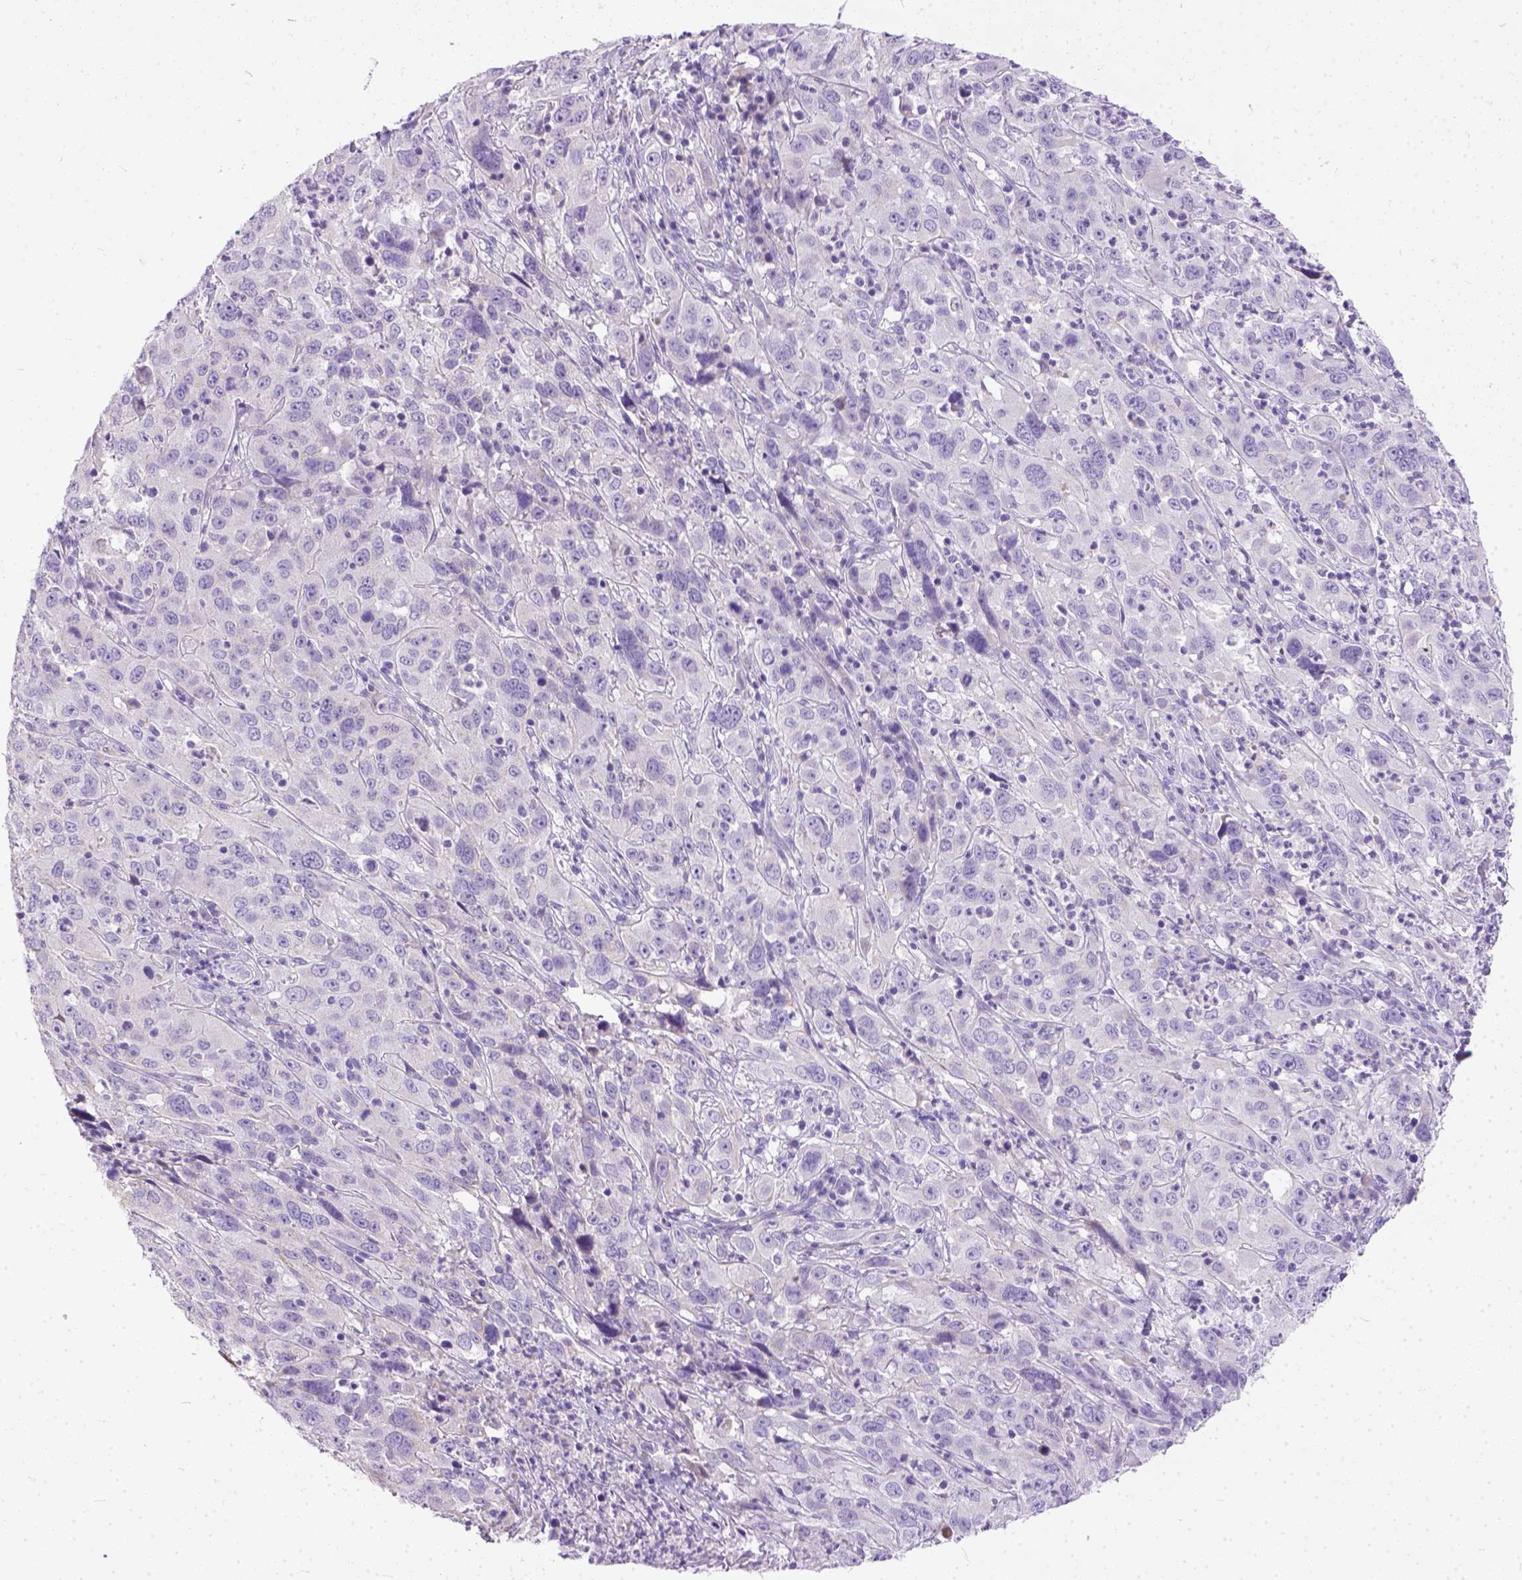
{"staining": {"intensity": "negative", "quantity": "none", "location": "none"}, "tissue": "cervical cancer", "cell_type": "Tumor cells", "image_type": "cancer", "snomed": [{"axis": "morphology", "description": "Squamous cell carcinoma, NOS"}, {"axis": "topography", "description": "Cervix"}], "caption": "Tumor cells are negative for brown protein staining in squamous cell carcinoma (cervical).", "gene": "PLK5", "patient": {"sex": "female", "age": 32}}